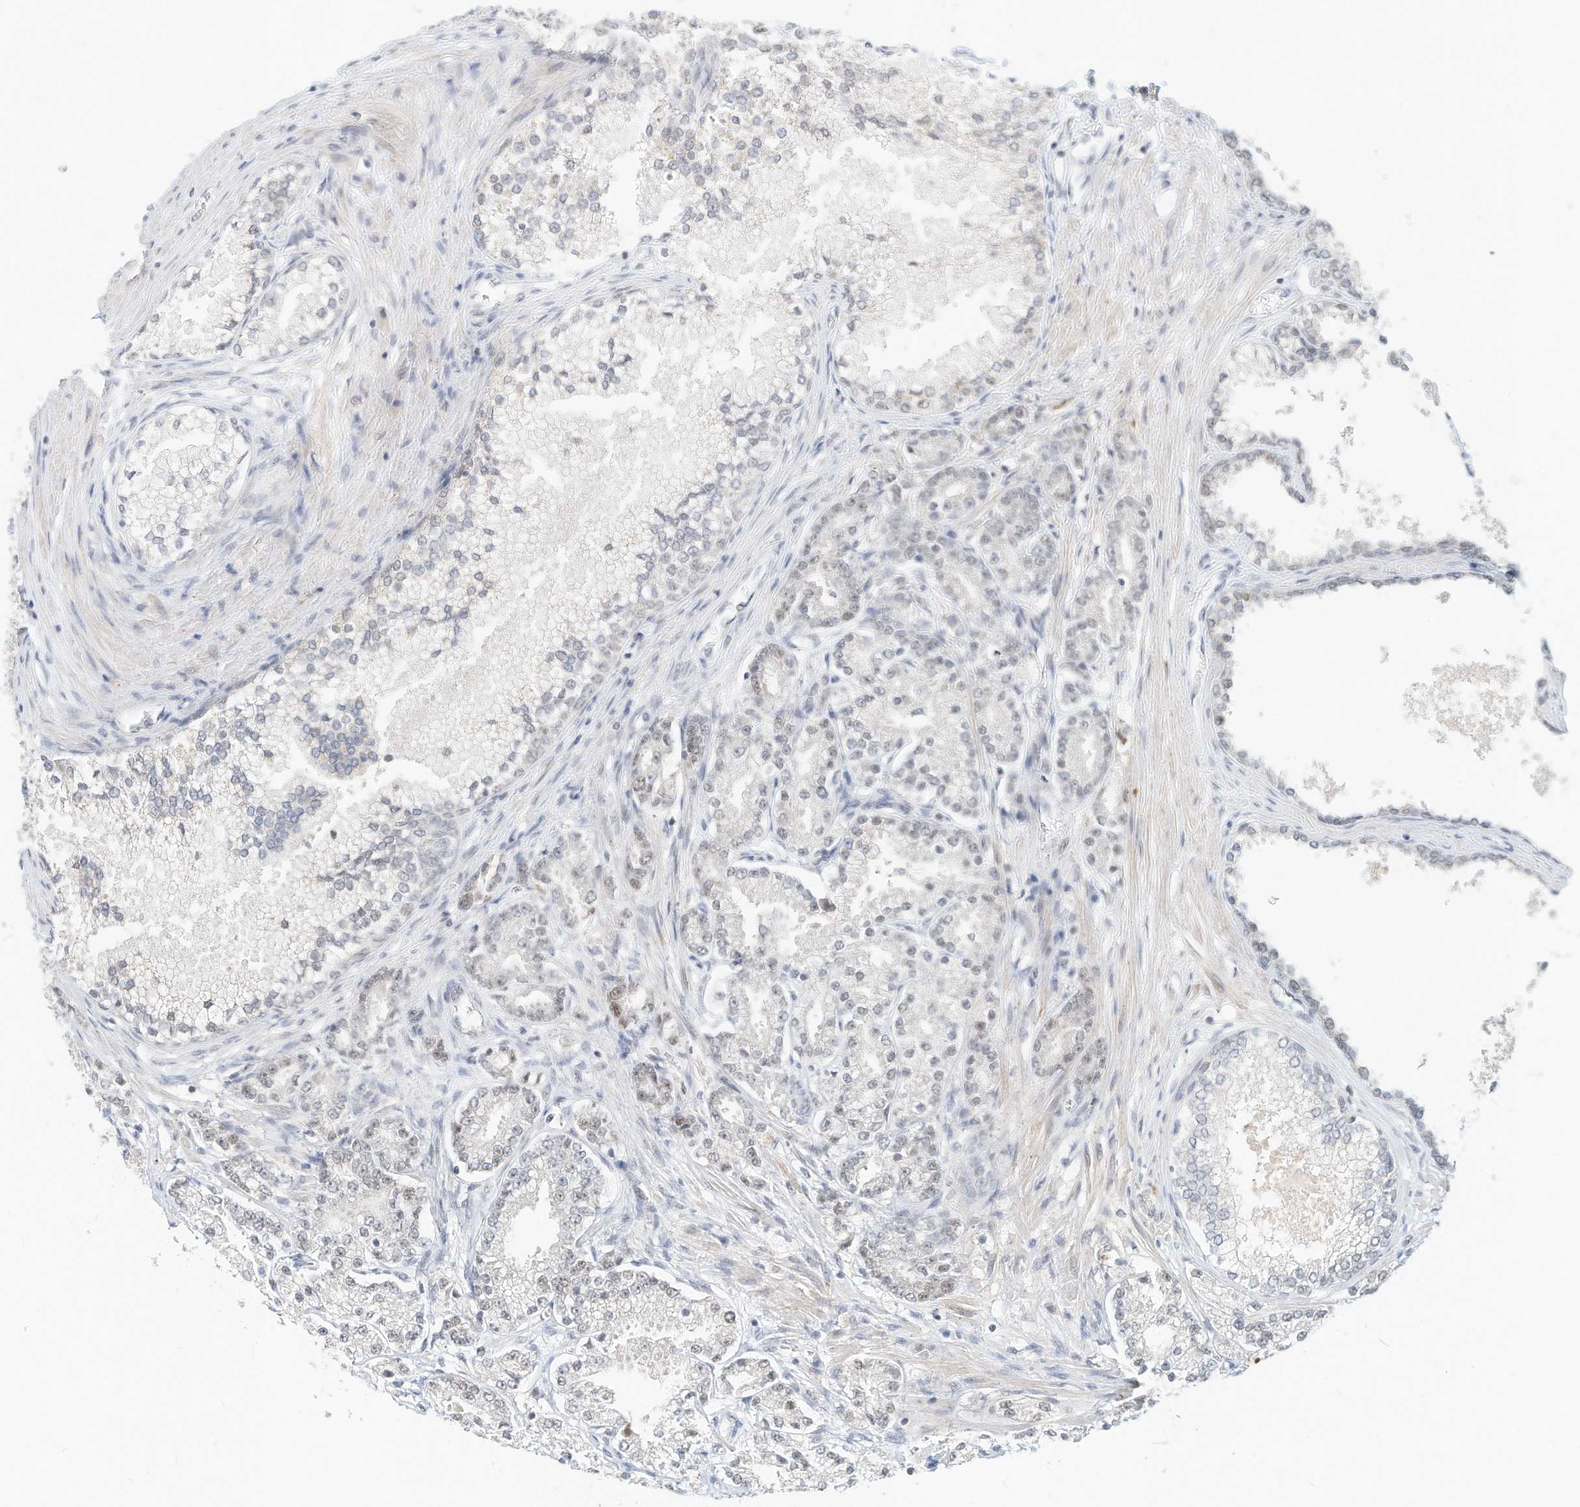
{"staining": {"intensity": "negative", "quantity": "none", "location": "none"}, "tissue": "prostate cancer", "cell_type": "Tumor cells", "image_type": "cancer", "snomed": [{"axis": "morphology", "description": "Adenocarcinoma, High grade"}, {"axis": "topography", "description": "Prostate"}], "caption": "Immunohistochemistry micrograph of human prostate cancer stained for a protein (brown), which displays no expression in tumor cells.", "gene": "OGT", "patient": {"sex": "male", "age": 69}}